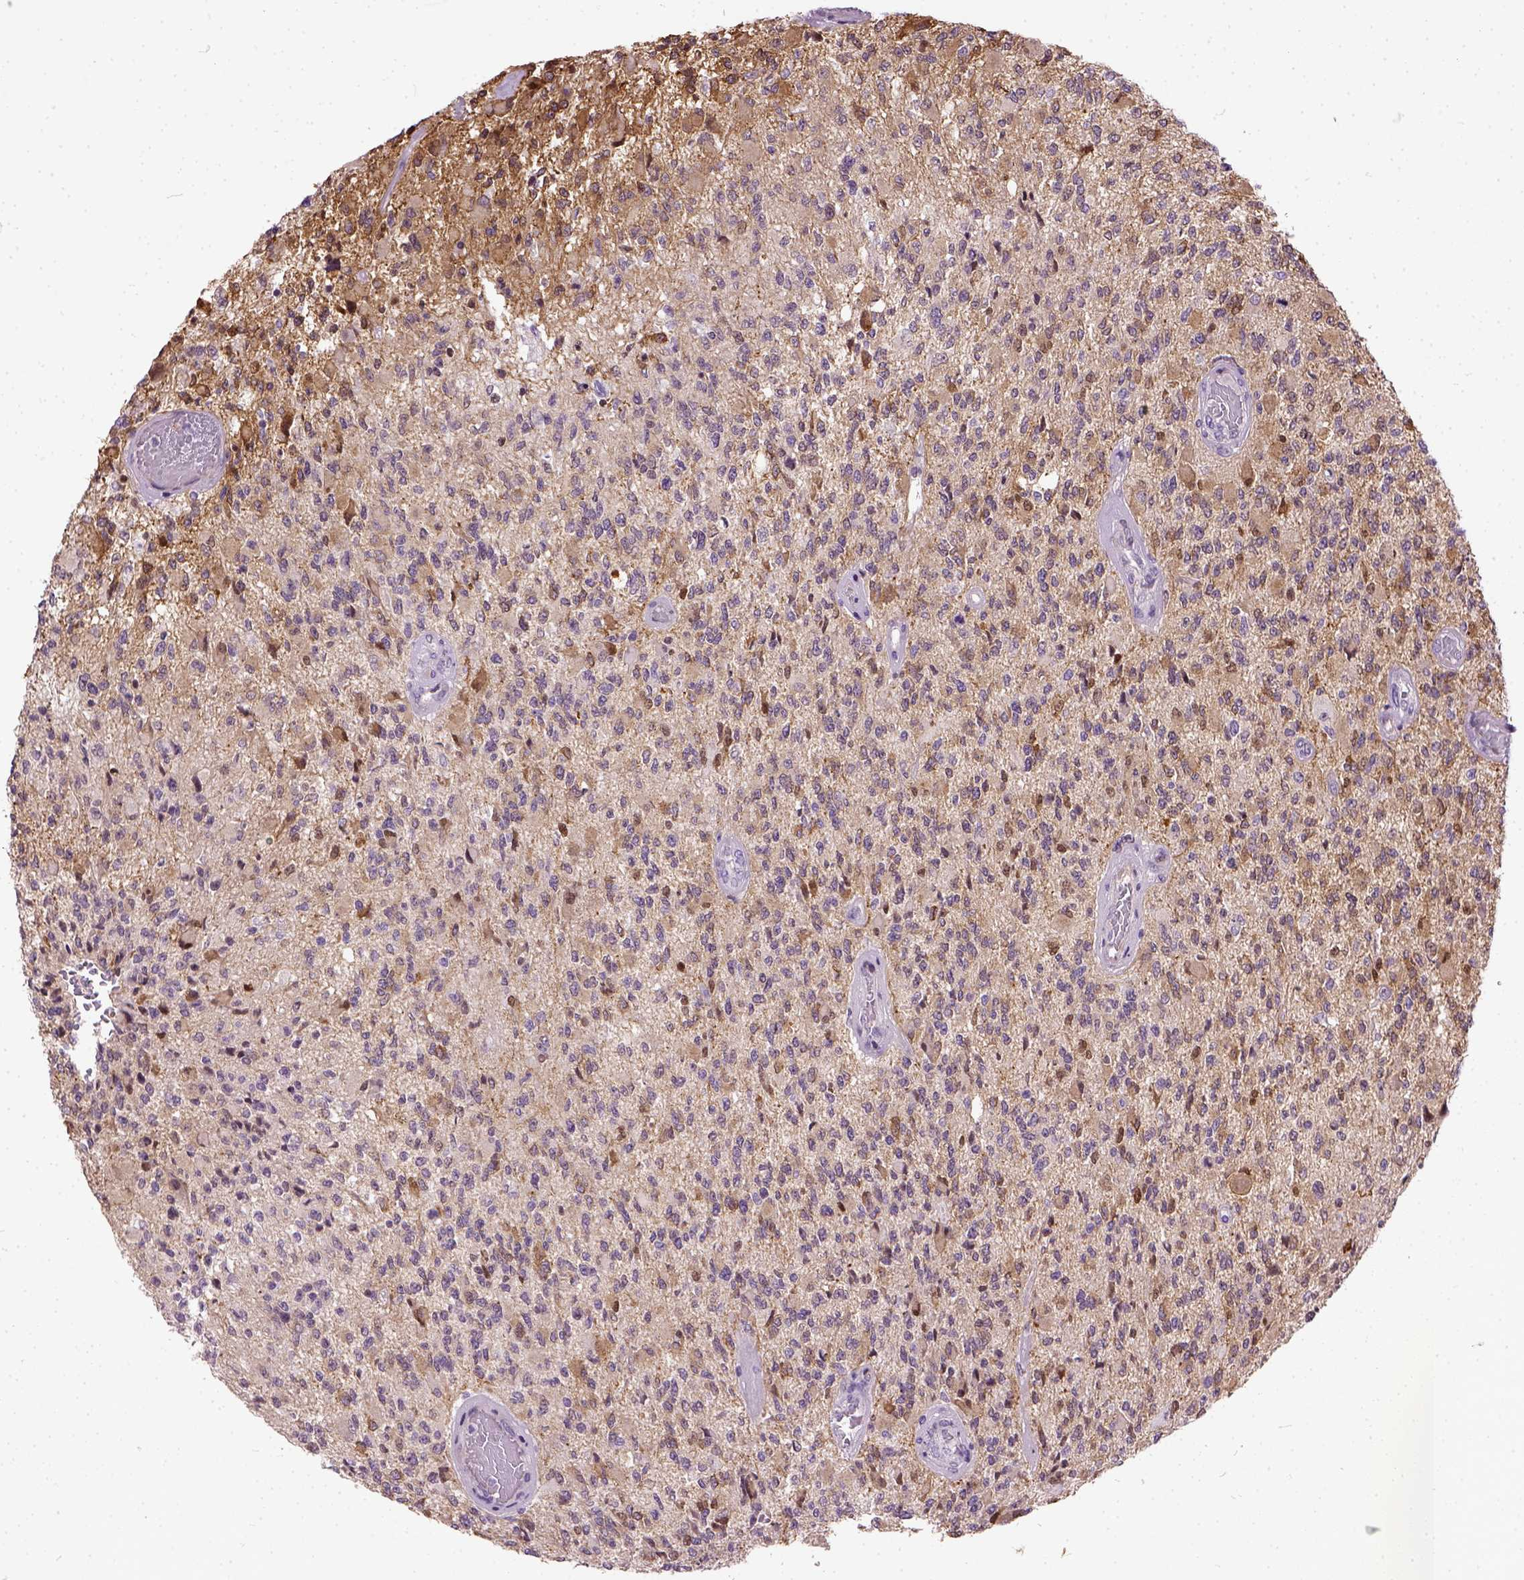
{"staining": {"intensity": "moderate", "quantity": "<25%", "location": "cytoplasmic/membranous"}, "tissue": "glioma", "cell_type": "Tumor cells", "image_type": "cancer", "snomed": [{"axis": "morphology", "description": "Glioma, malignant, High grade"}, {"axis": "topography", "description": "Brain"}], "caption": "DAB immunohistochemical staining of malignant glioma (high-grade) shows moderate cytoplasmic/membranous protein expression in approximately <25% of tumor cells.", "gene": "MAPT", "patient": {"sex": "female", "age": 63}}